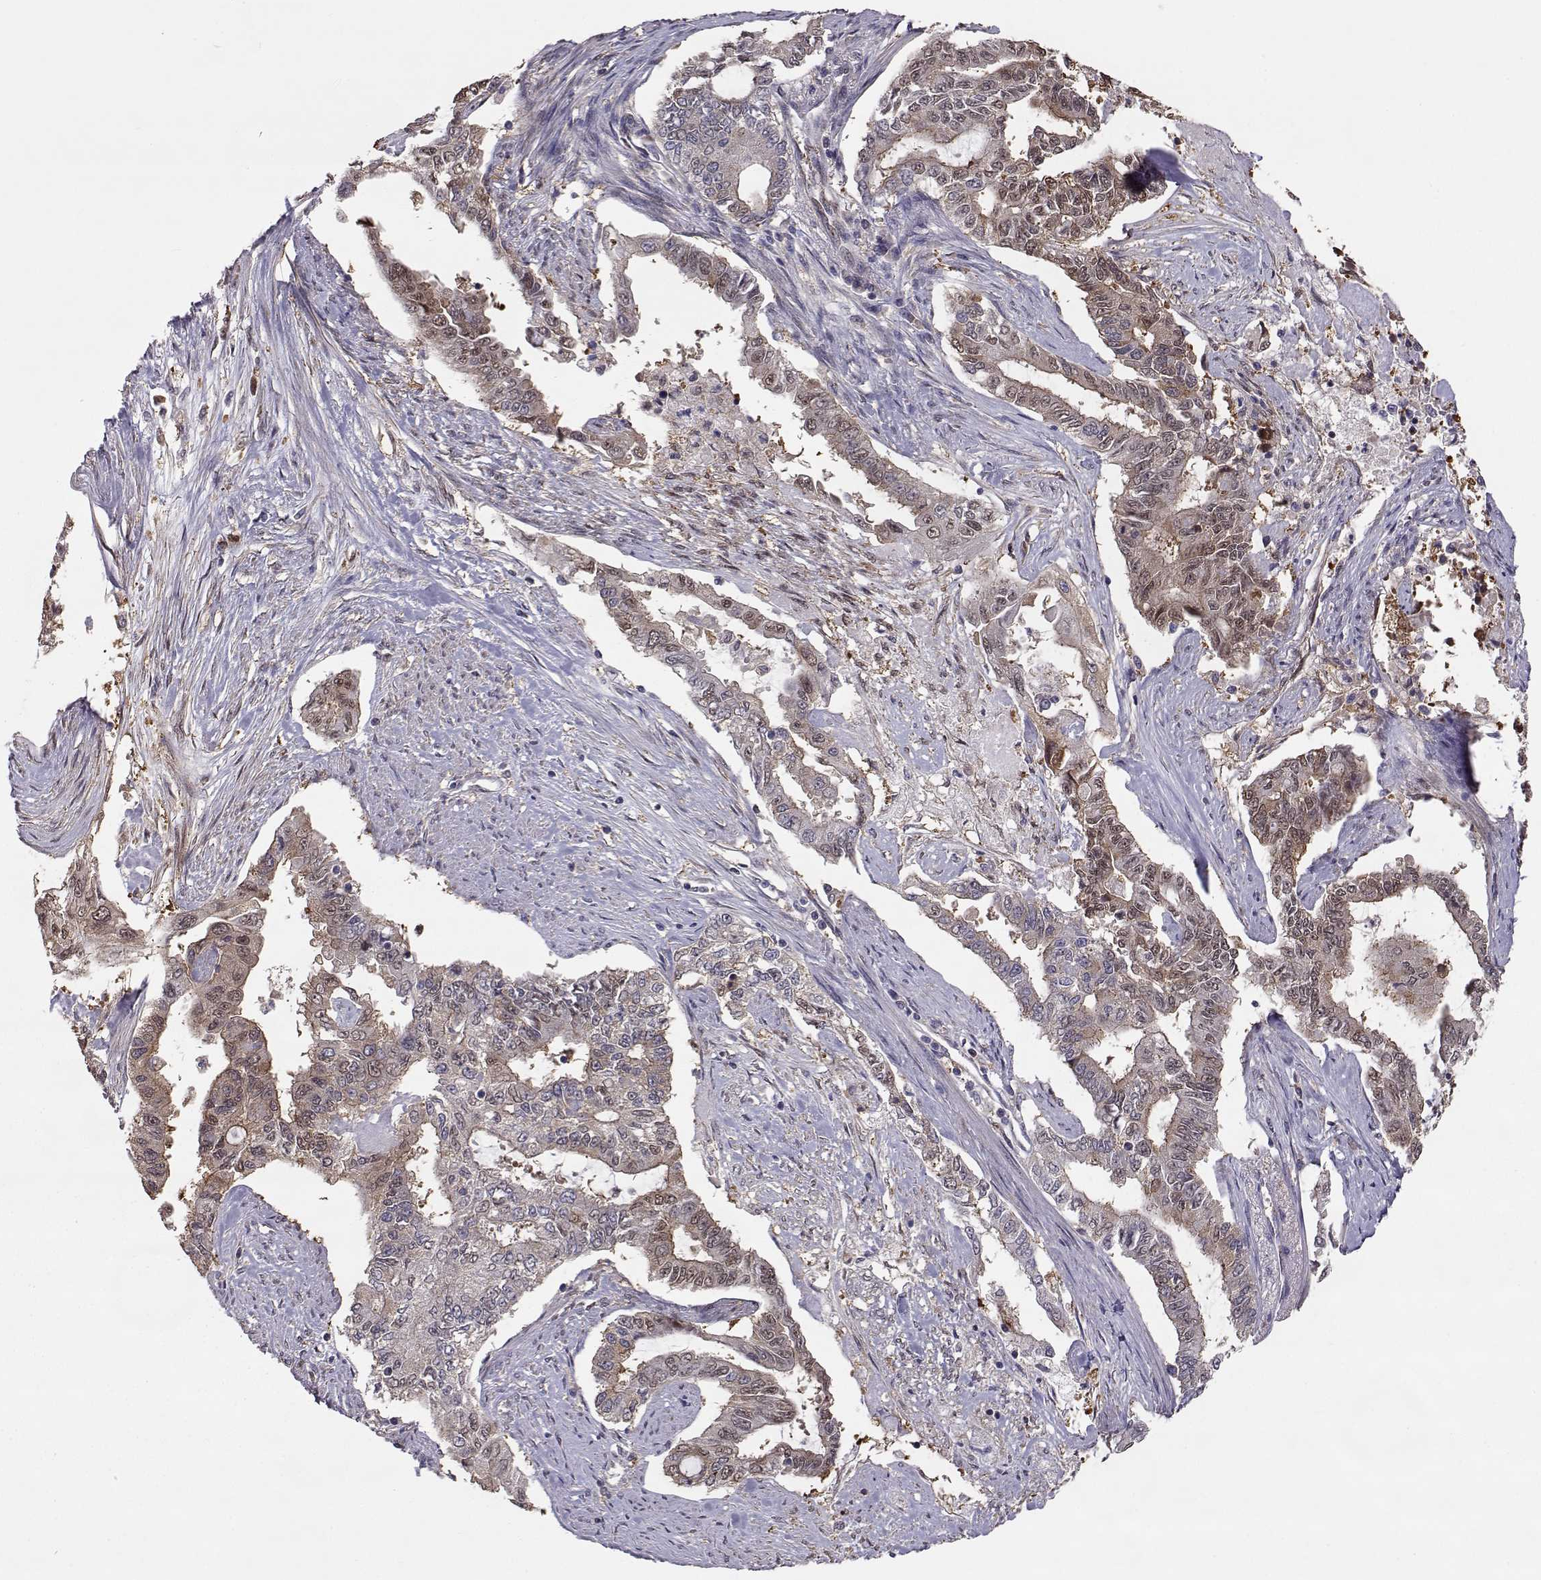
{"staining": {"intensity": "weak", "quantity": ">75%", "location": "cytoplasmic/membranous"}, "tissue": "endometrial cancer", "cell_type": "Tumor cells", "image_type": "cancer", "snomed": [{"axis": "morphology", "description": "Adenocarcinoma, NOS"}, {"axis": "topography", "description": "Uterus"}], "caption": "About >75% of tumor cells in endometrial cancer (adenocarcinoma) display weak cytoplasmic/membranous protein positivity as visualized by brown immunohistochemical staining.", "gene": "NCAM2", "patient": {"sex": "female", "age": 59}}